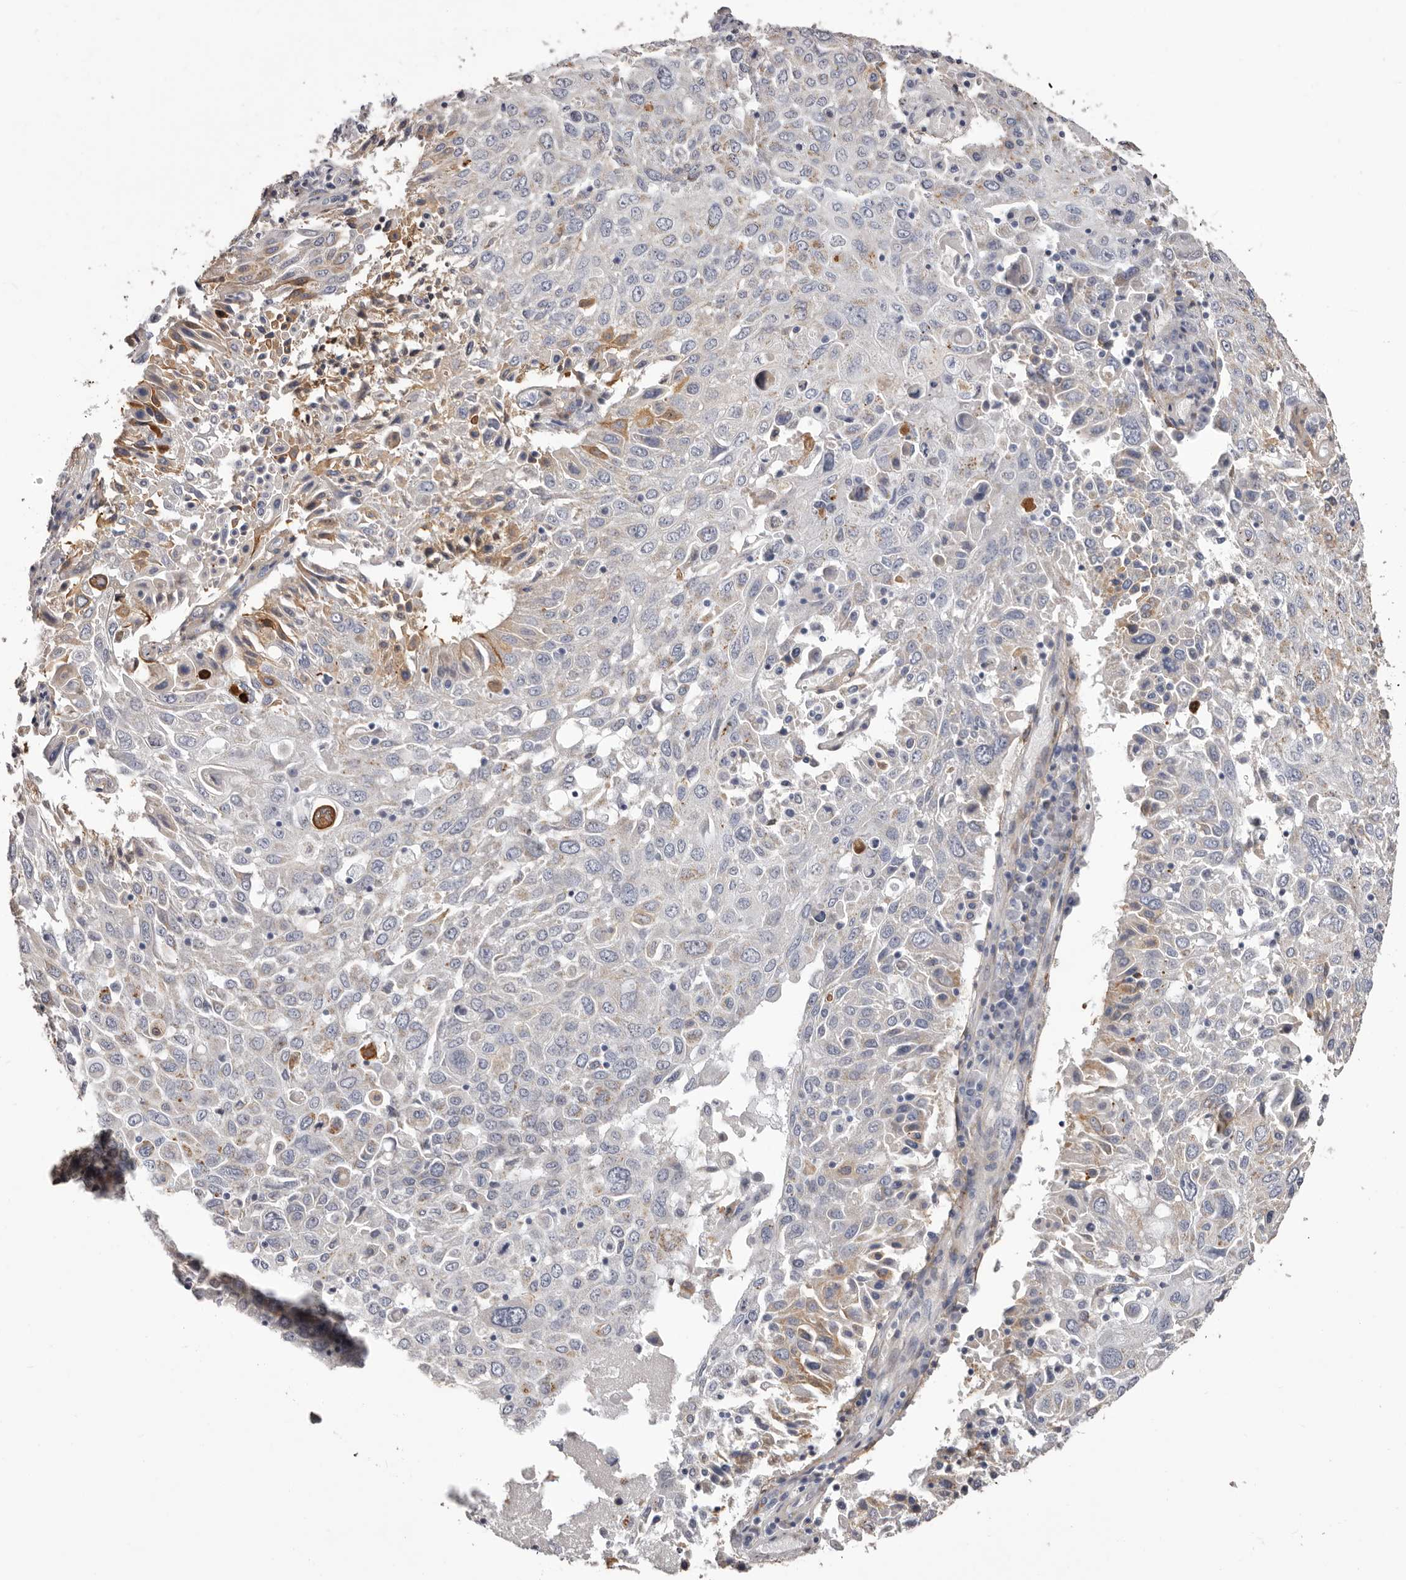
{"staining": {"intensity": "negative", "quantity": "none", "location": "none"}, "tissue": "lung cancer", "cell_type": "Tumor cells", "image_type": "cancer", "snomed": [{"axis": "morphology", "description": "Squamous cell carcinoma, NOS"}, {"axis": "topography", "description": "Lung"}], "caption": "Immunohistochemical staining of lung squamous cell carcinoma exhibits no significant staining in tumor cells.", "gene": "COL6A1", "patient": {"sex": "male", "age": 65}}